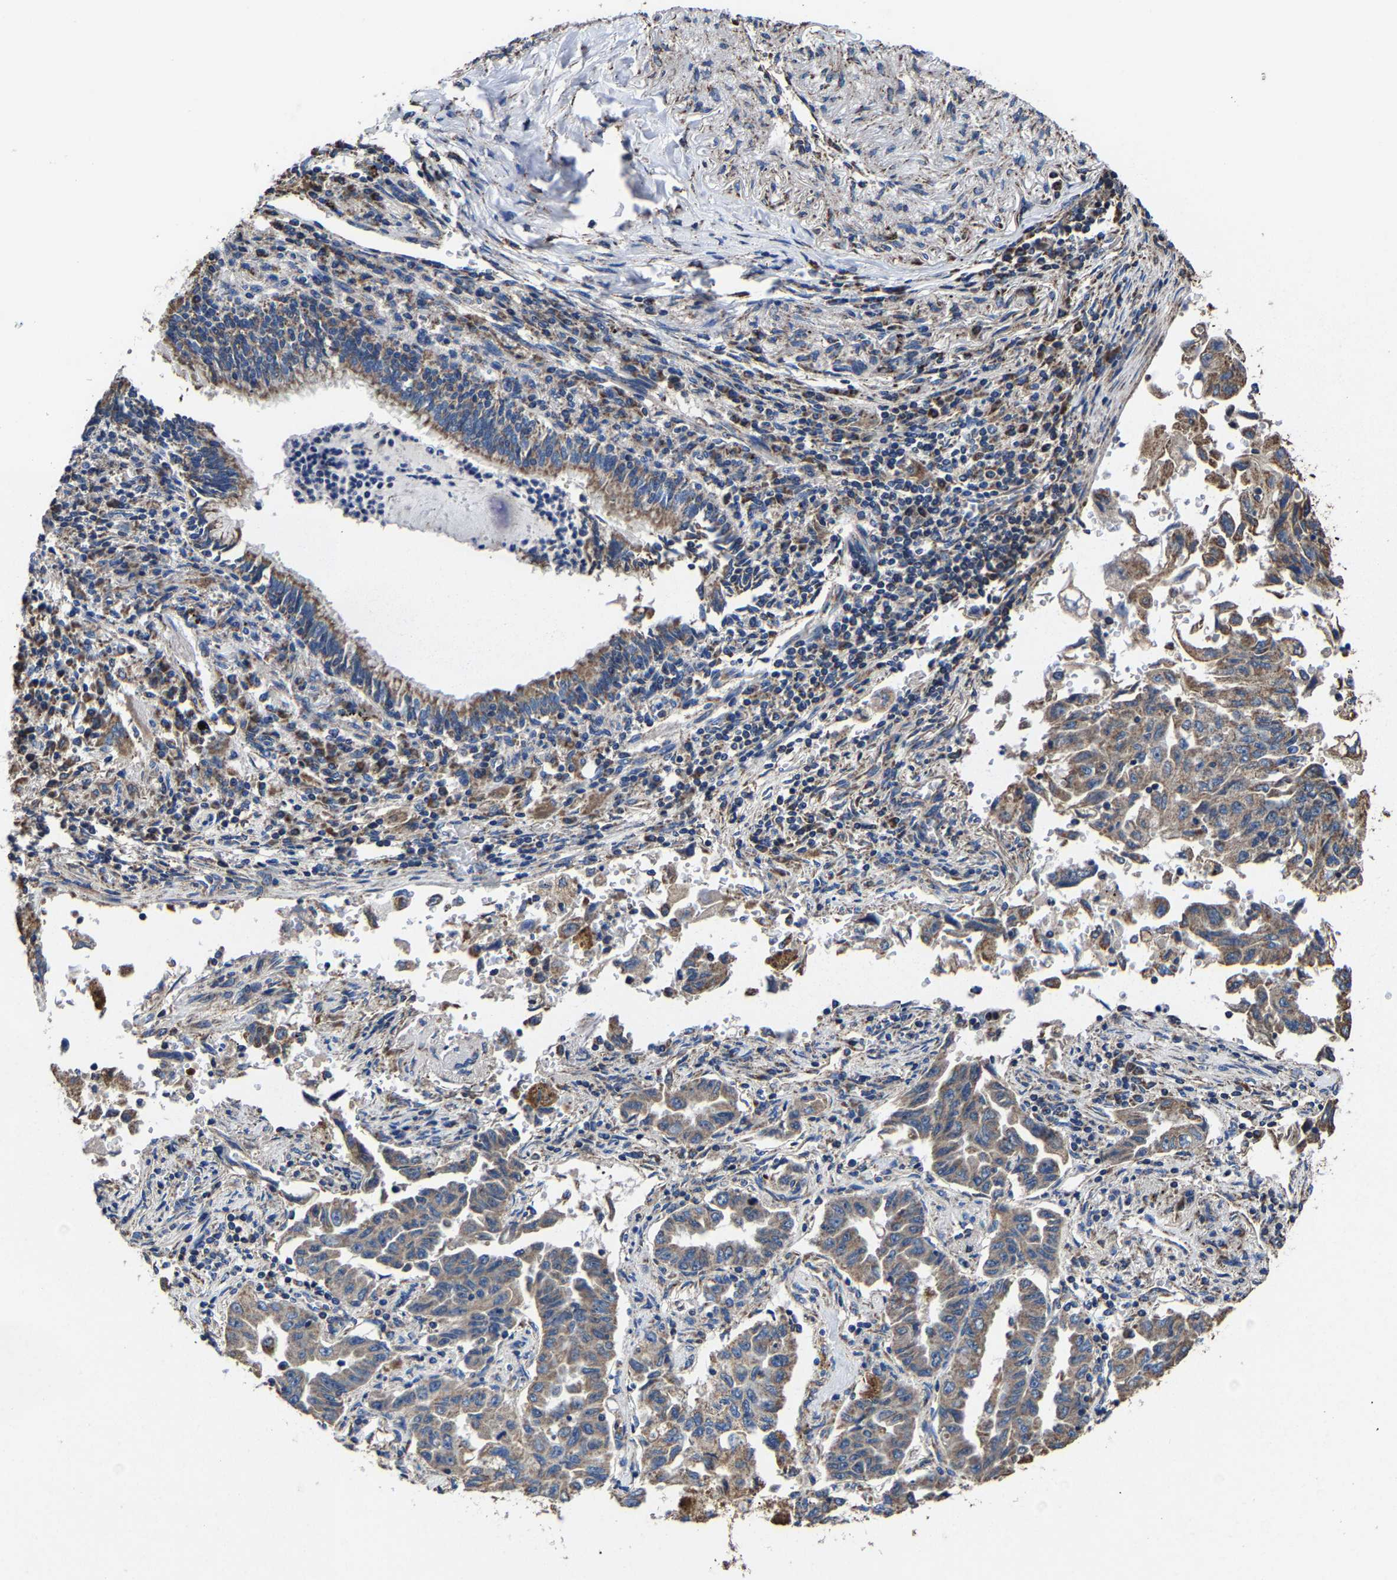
{"staining": {"intensity": "moderate", "quantity": ">75%", "location": "cytoplasmic/membranous"}, "tissue": "lung cancer", "cell_type": "Tumor cells", "image_type": "cancer", "snomed": [{"axis": "morphology", "description": "Adenocarcinoma, NOS"}, {"axis": "topography", "description": "Lung"}], "caption": "Tumor cells exhibit moderate cytoplasmic/membranous expression in about >75% of cells in adenocarcinoma (lung).", "gene": "ZCCHC7", "patient": {"sex": "female", "age": 51}}